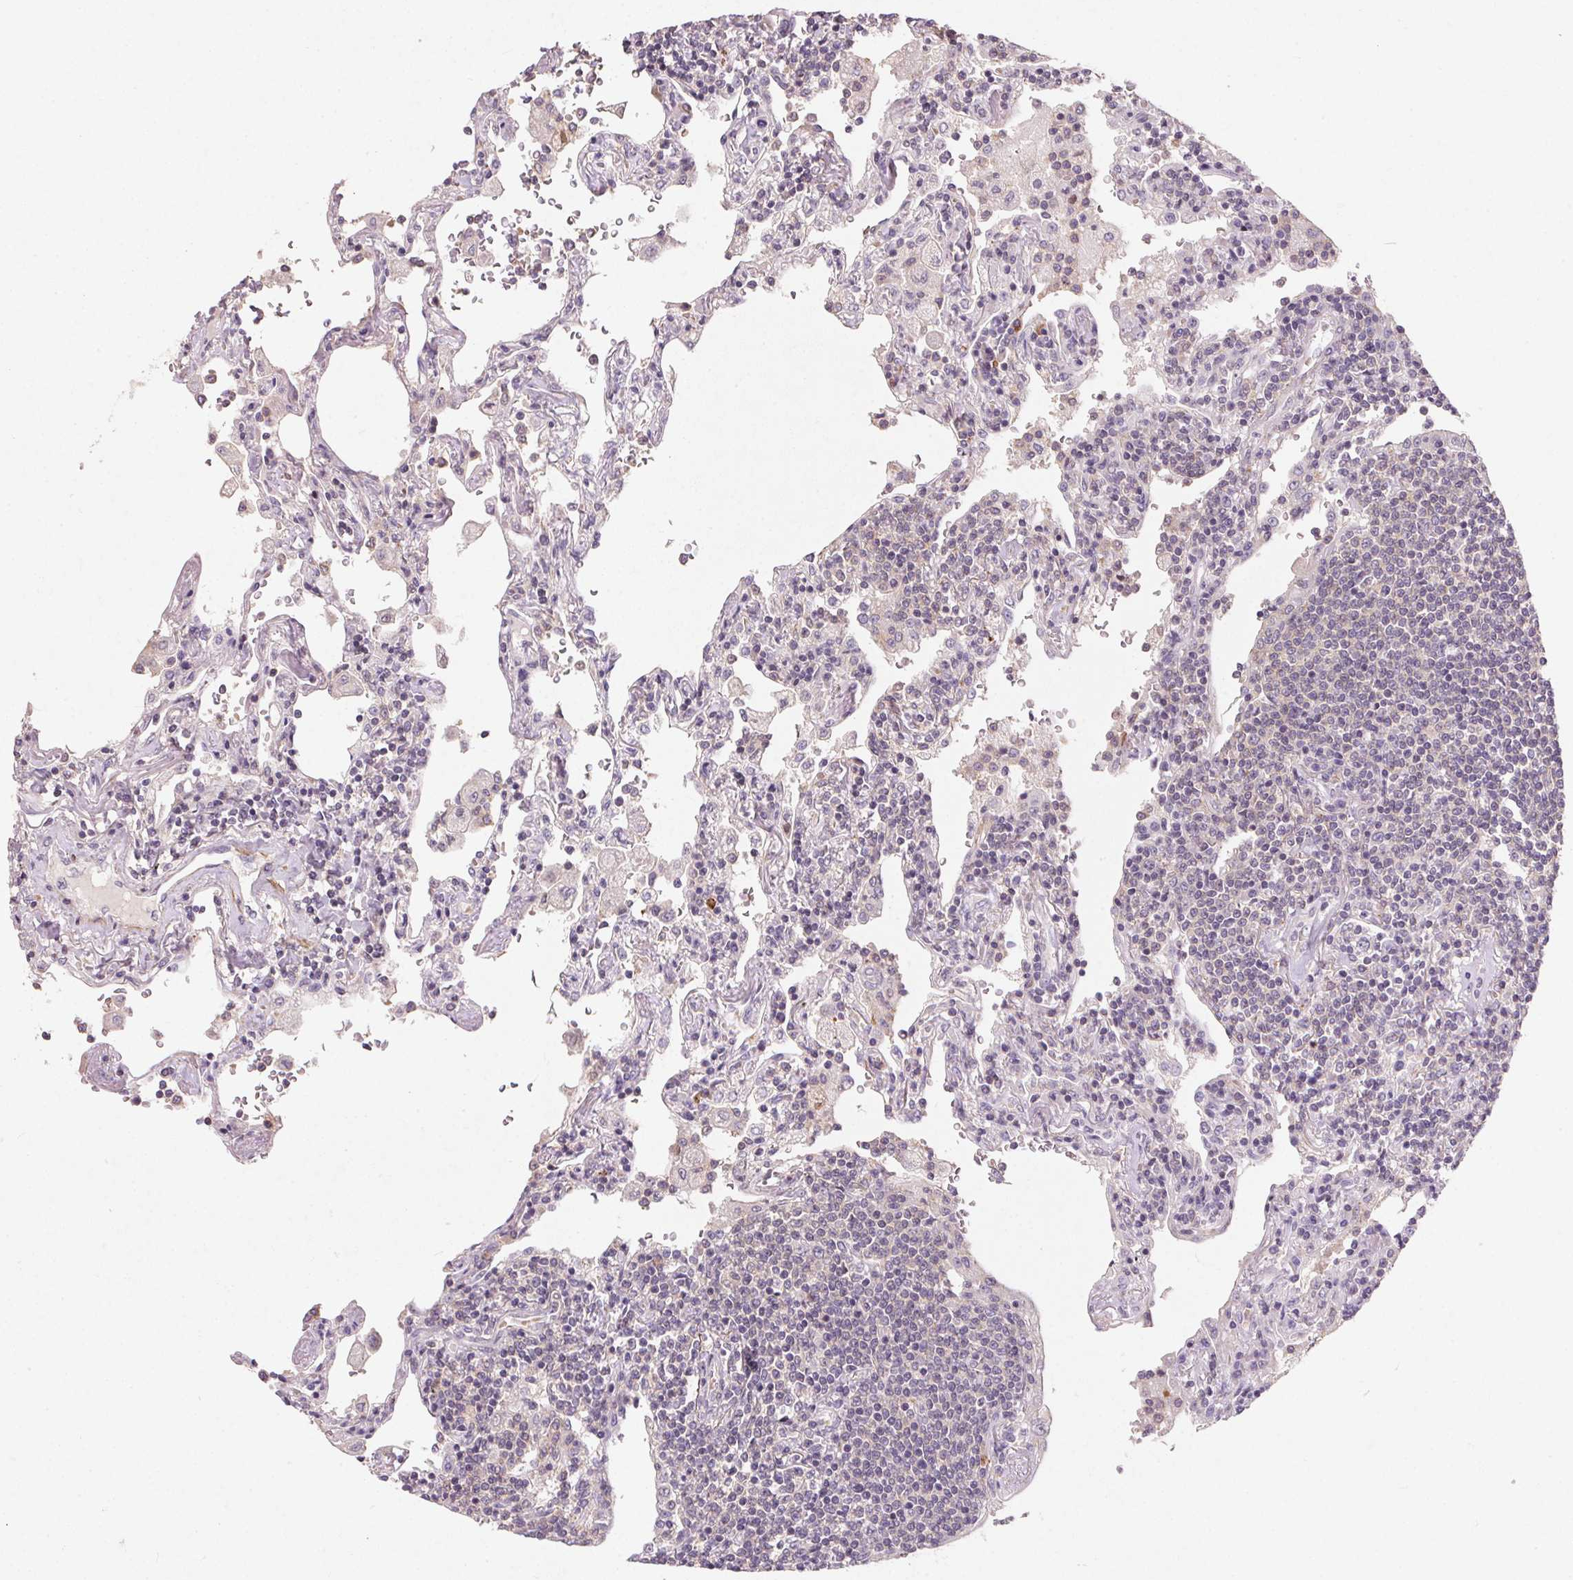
{"staining": {"intensity": "negative", "quantity": "none", "location": "none"}, "tissue": "lymphoma", "cell_type": "Tumor cells", "image_type": "cancer", "snomed": [{"axis": "morphology", "description": "Malignant lymphoma, non-Hodgkin's type, Low grade"}, {"axis": "topography", "description": "Lung"}], "caption": "This is an immunohistochemistry histopathology image of human low-grade malignant lymphoma, non-Hodgkin's type. There is no positivity in tumor cells.", "gene": "KCNK15", "patient": {"sex": "female", "age": 71}}